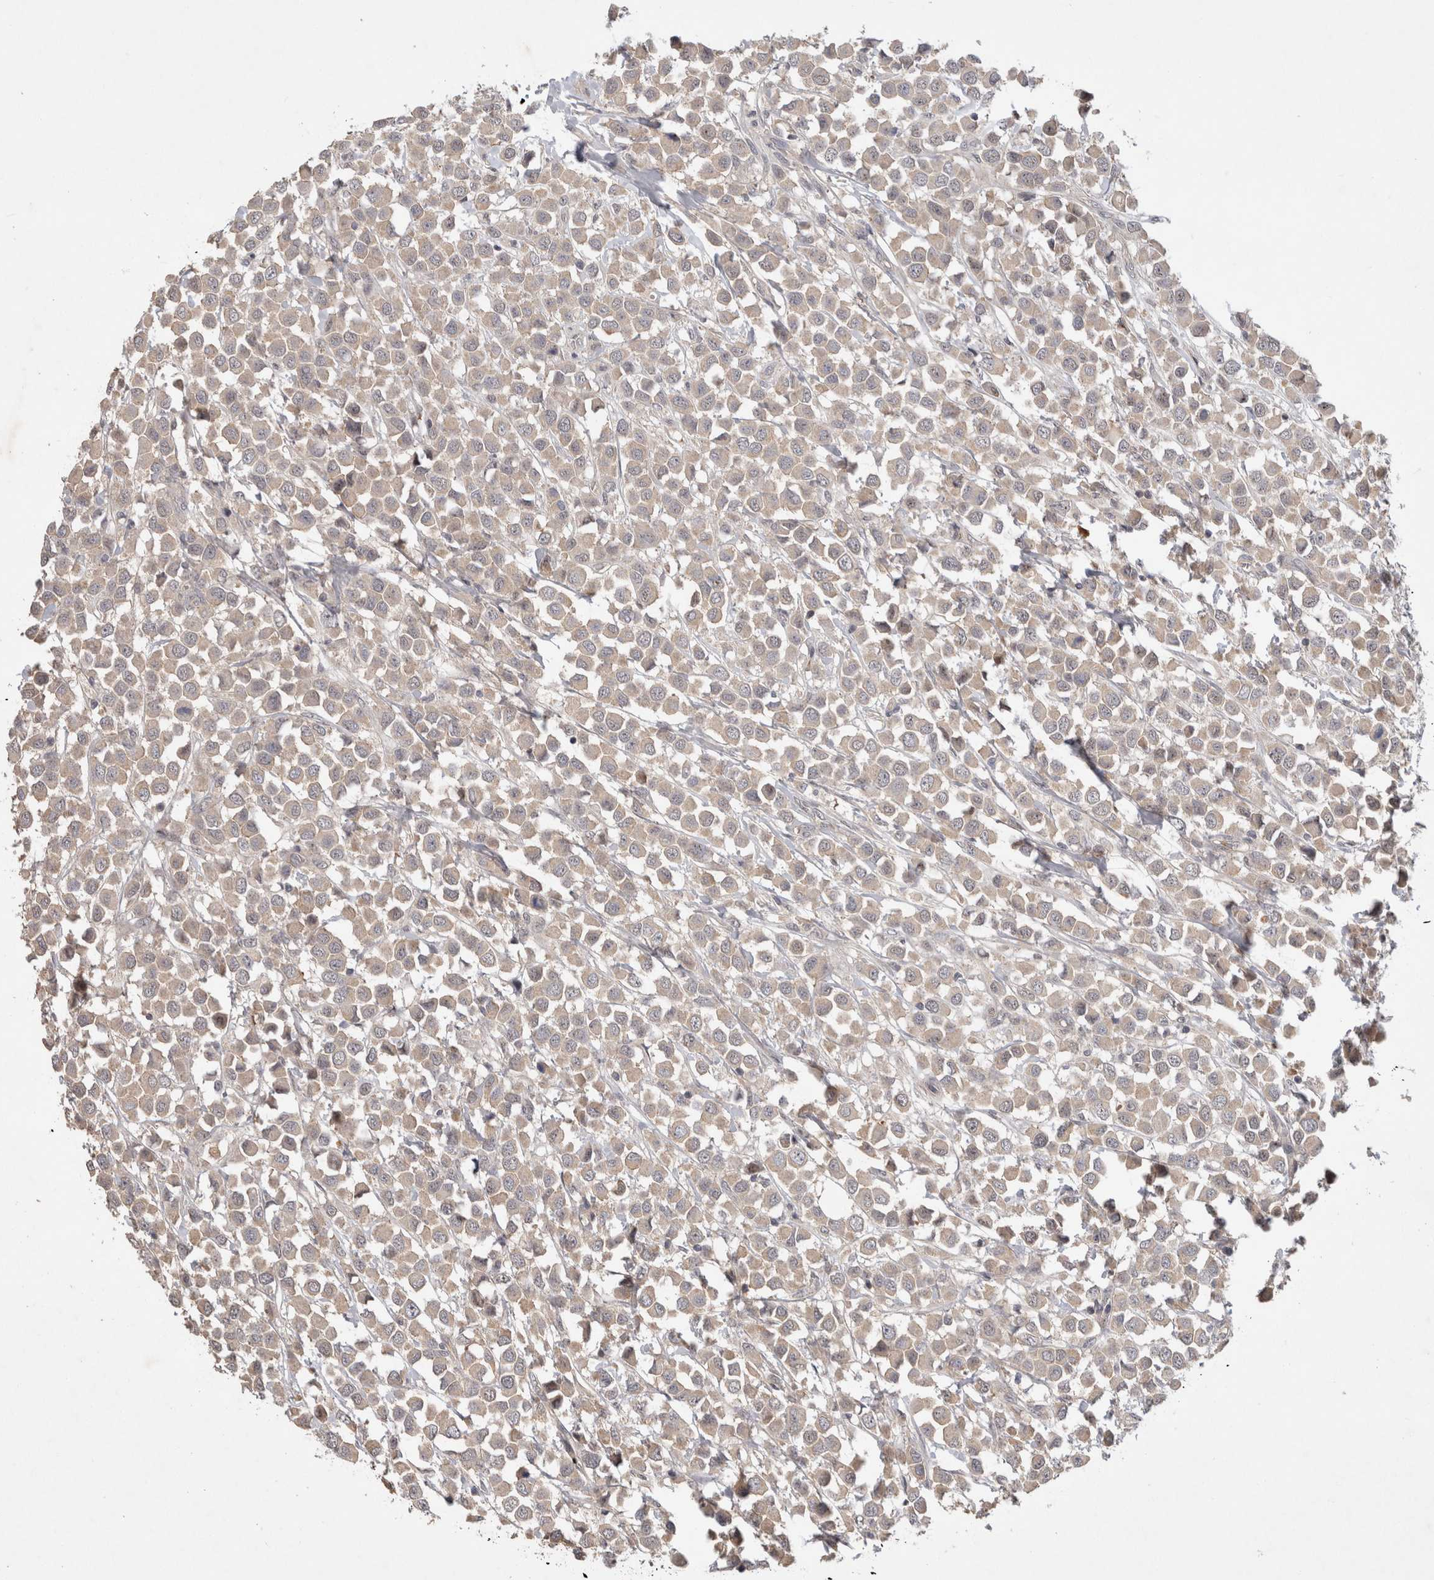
{"staining": {"intensity": "weak", "quantity": ">75%", "location": "cytoplasmic/membranous"}, "tissue": "breast cancer", "cell_type": "Tumor cells", "image_type": "cancer", "snomed": [{"axis": "morphology", "description": "Duct carcinoma"}, {"axis": "topography", "description": "Breast"}], "caption": "An immunohistochemistry histopathology image of neoplastic tissue is shown. Protein staining in brown highlights weak cytoplasmic/membranous positivity in breast infiltrating ductal carcinoma within tumor cells.", "gene": "CERS3", "patient": {"sex": "female", "age": 61}}